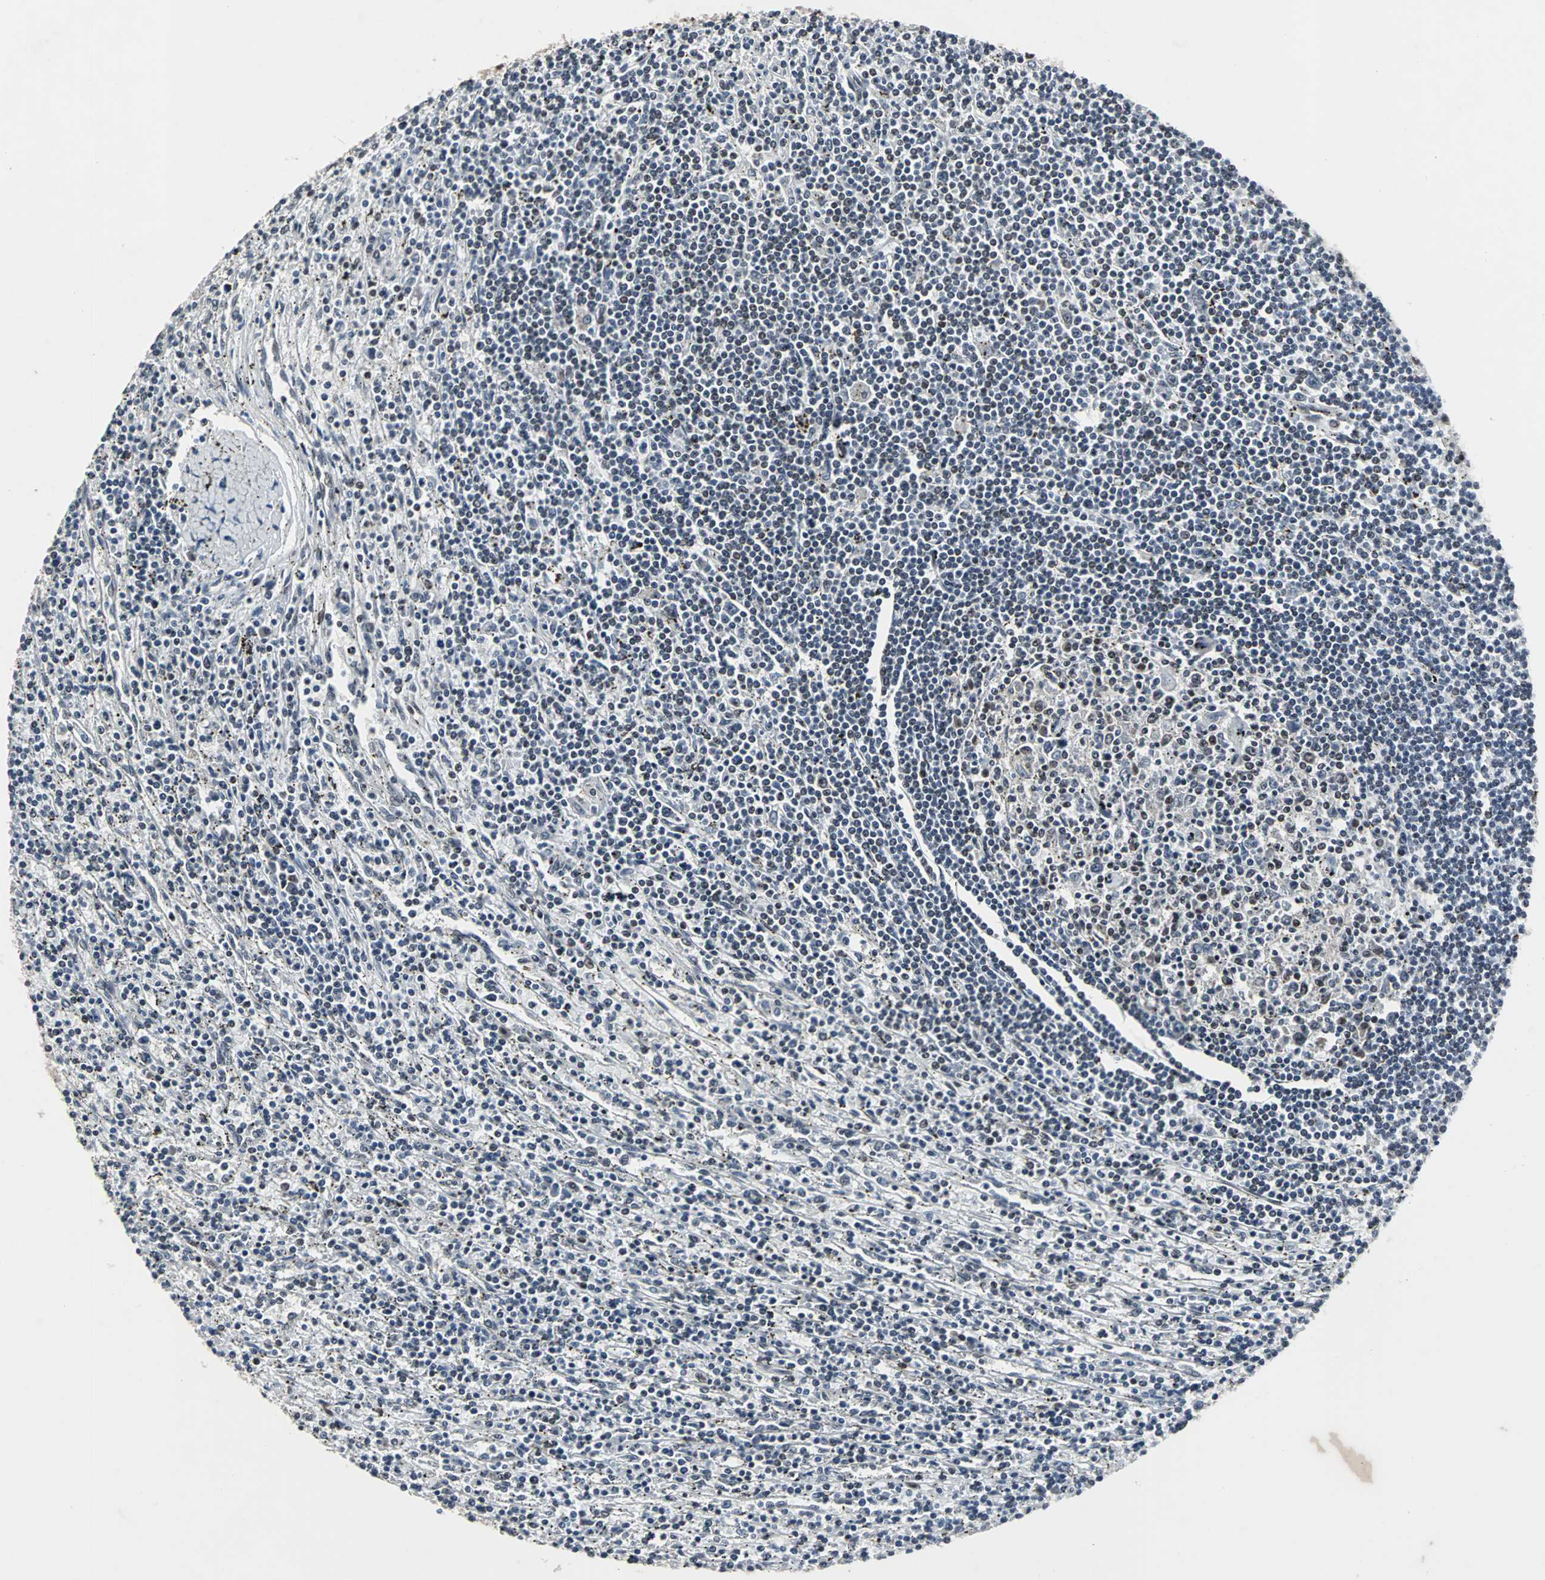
{"staining": {"intensity": "negative", "quantity": "none", "location": "none"}, "tissue": "lymphoma", "cell_type": "Tumor cells", "image_type": "cancer", "snomed": [{"axis": "morphology", "description": "Malignant lymphoma, non-Hodgkin's type, Low grade"}, {"axis": "topography", "description": "Spleen"}], "caption": "Tumor cells are negative for protein expression in human malignant lymphoma, non-Hodgkin's type (low-grade). (Immunohistochemistry (ihc), brightfield microscopy, high magnification).", "gene": "PNKP", "patient": {"sex": "male", "age": 76}}